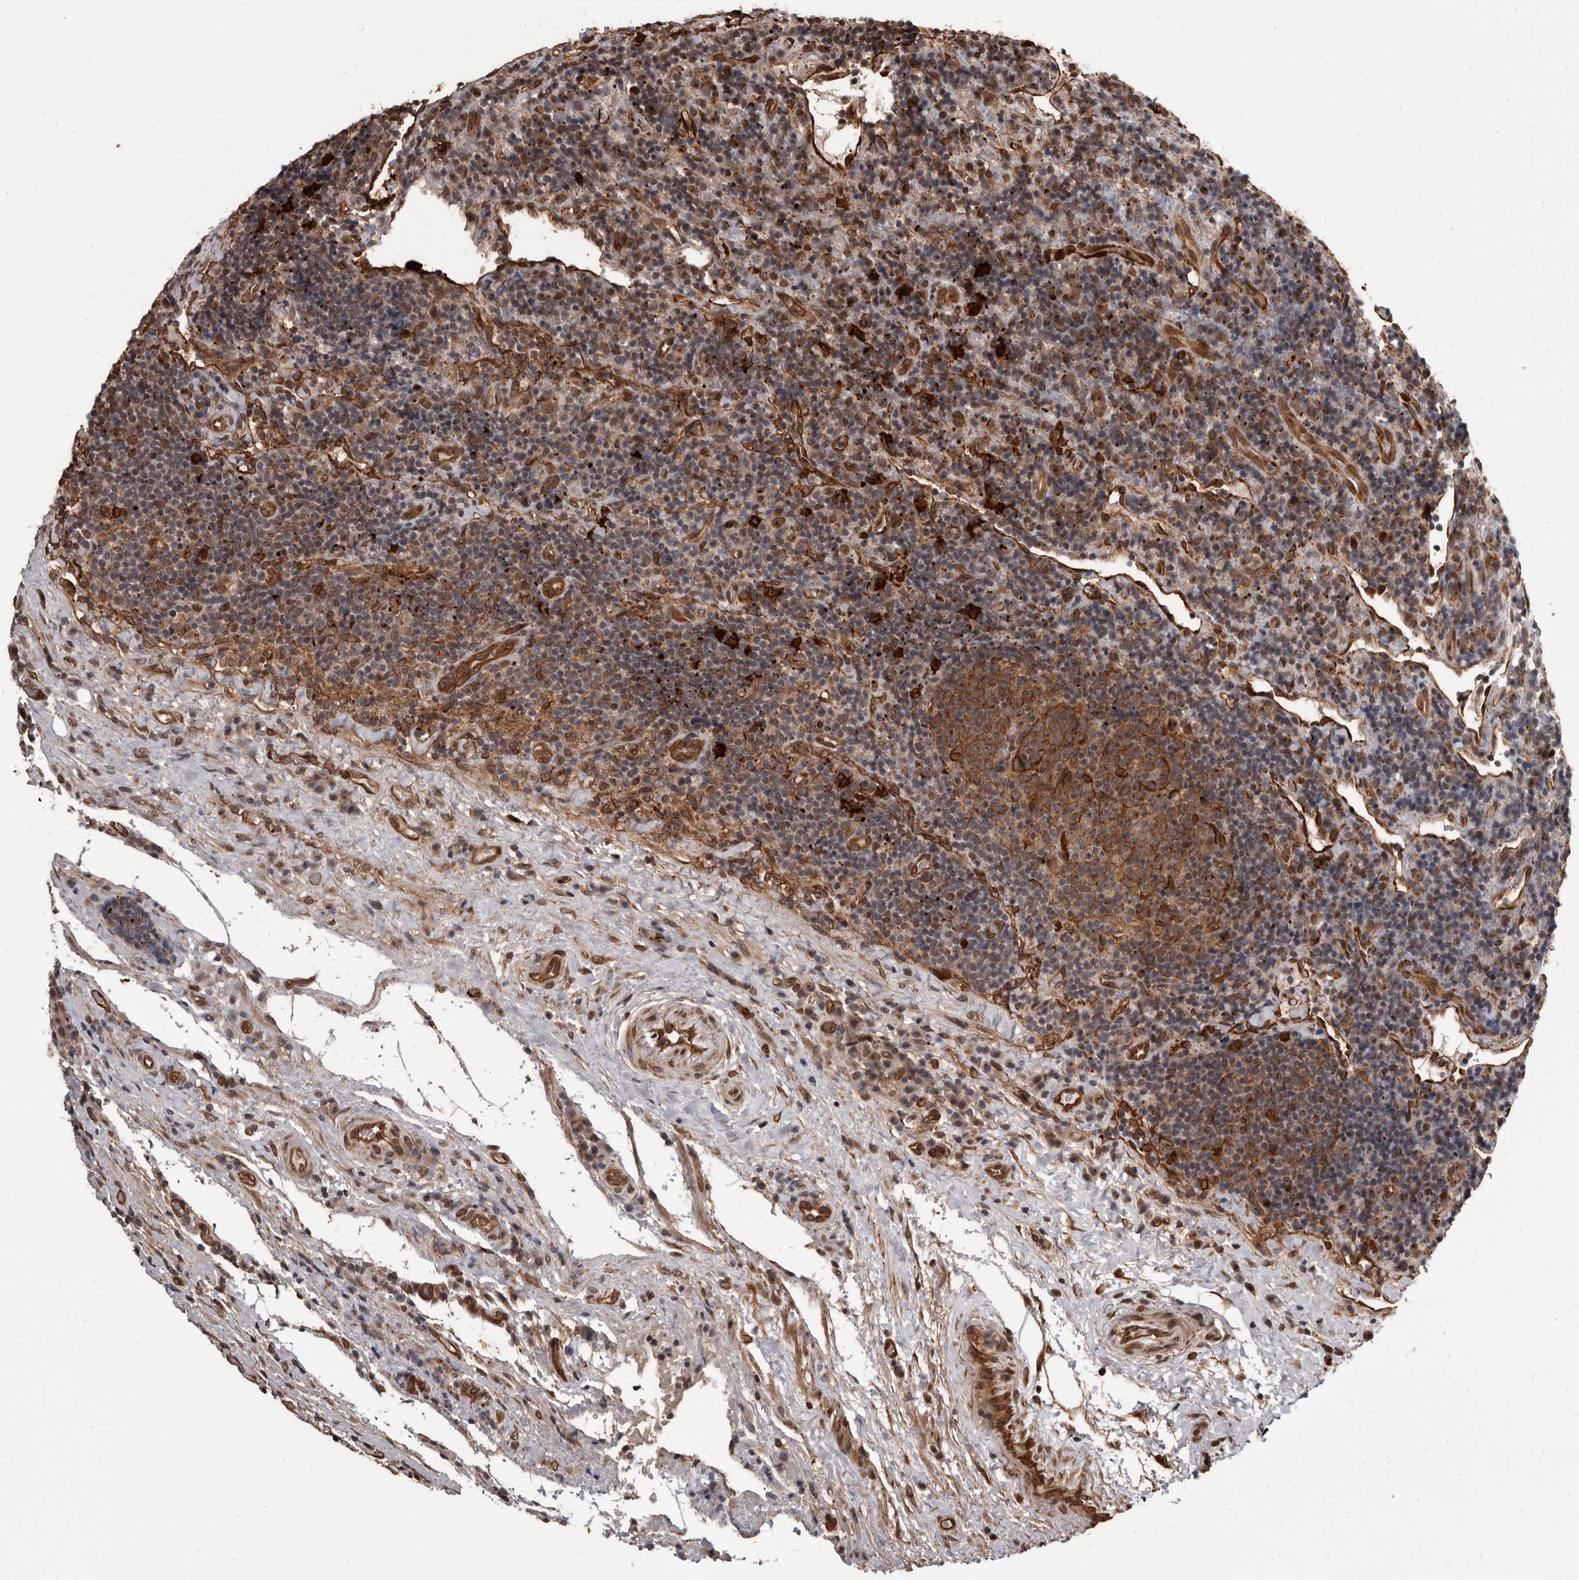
{"staining": {"intensity": "moderate", "quantity": "25%-75%", "location": "cytoplasmic/membranous"}, "tissue": "head and neck cancer", "cell_type": "Tumor cells", "image_type": "cancer", "snomed": [{"axis": "morphology", "description": "Squamous cell carcinoma, NOS"}, {"axis": "morphology", "description": "Squamous cell carcinoma, metastatic, NOS"}, {"axis": "topography", "description": "Lymph node"}, {"axis": "topography", "description": "Head-Neck"}], "caption": "Human metastatic squamous cell carcinoma (head and neck) stained with a protein marker exhibits moderate staining in tumor cells.", "gene": "ADAMTS20", "patient": {"sex": "male", "age": 62}}